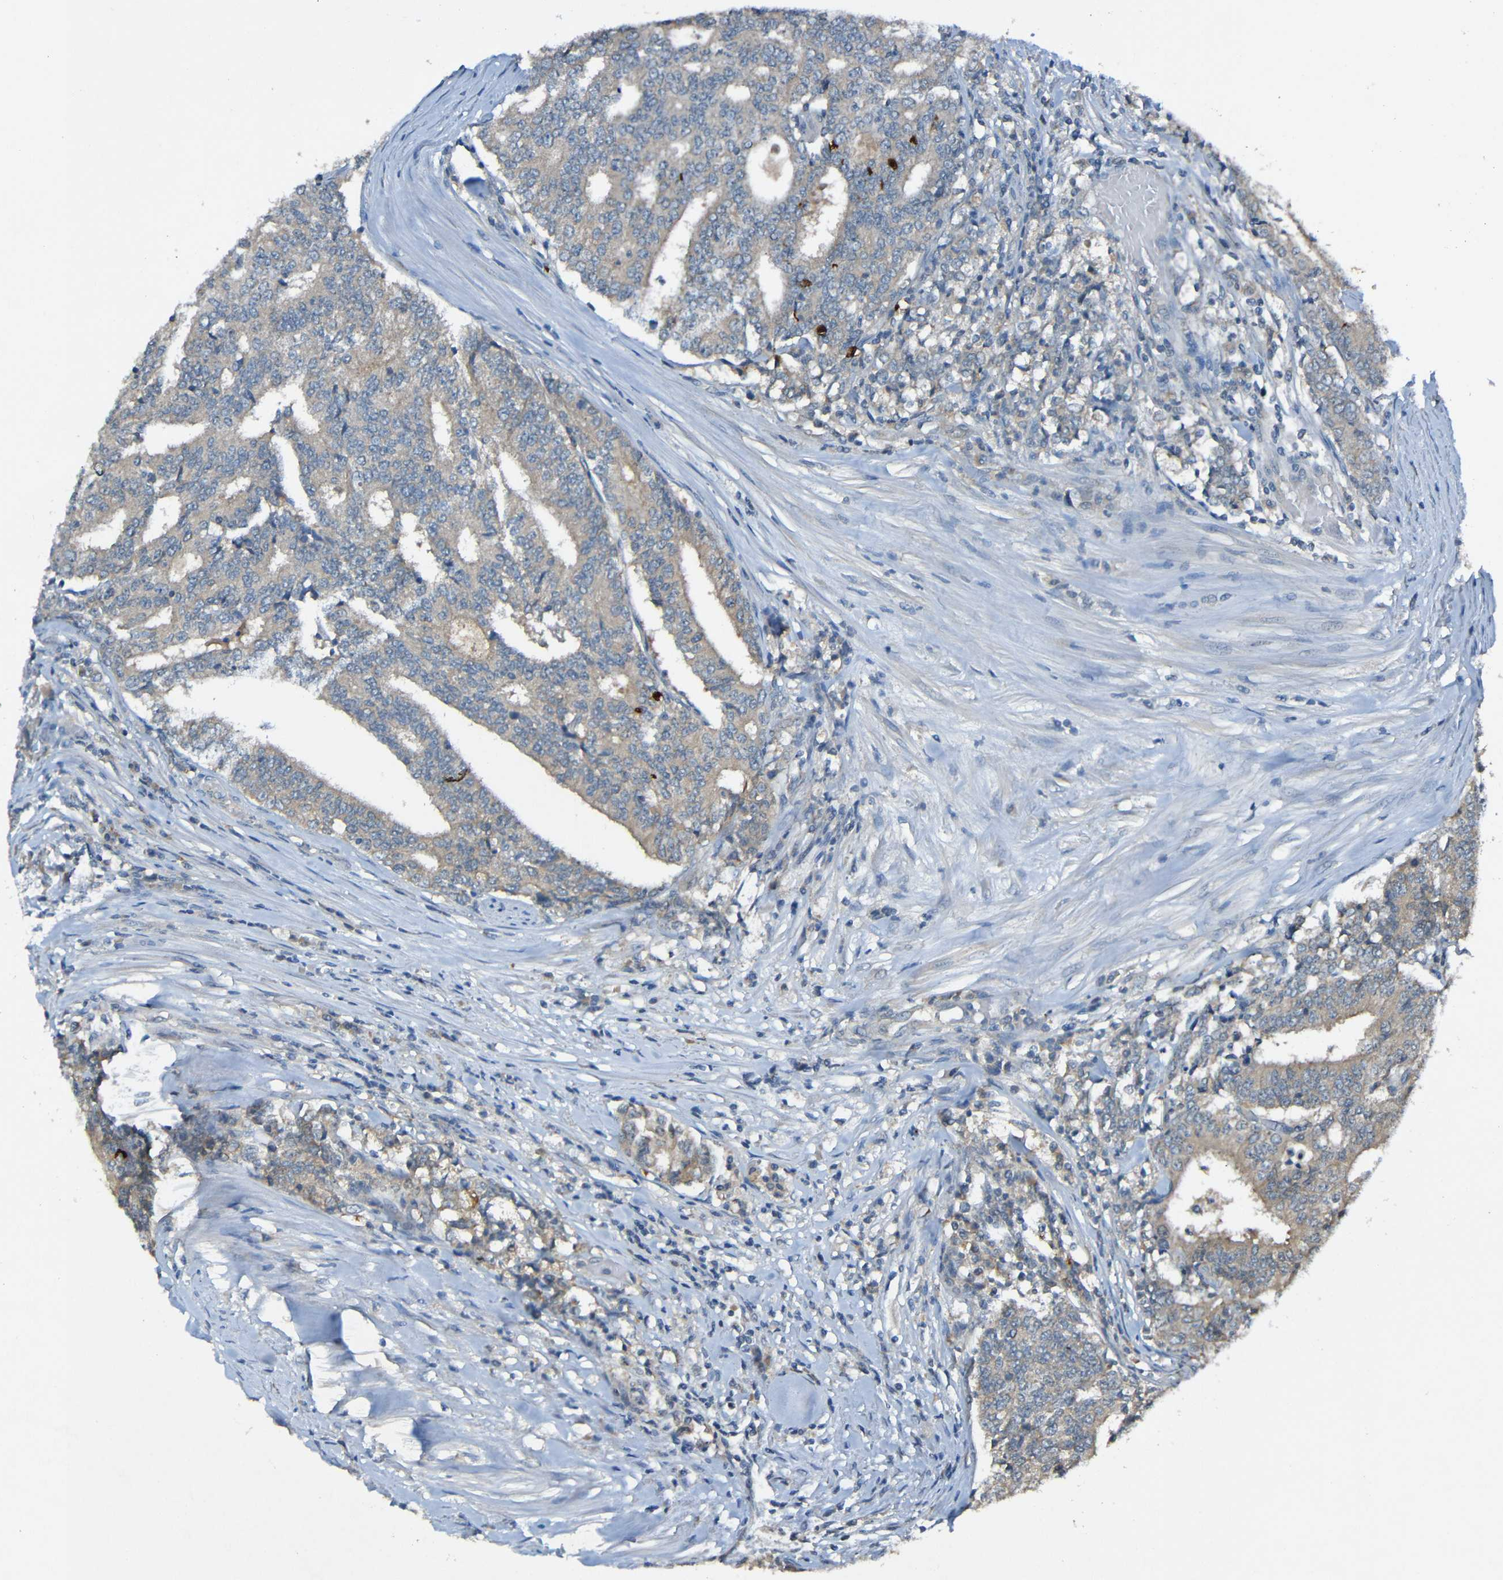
{"staining": {"intensity": "weak", "quantity": ">75%", "location": "cytoplasmic/membranous"}, "tissue": "prostate cancer", "cell_type": "Tumor cells", "image_type": "cancer", "snomed": [{"axis": "morphology", "description": "Normal tissue, NOS"}, {"axis": "morphology", "description": "Adenocarcinoma, High grade"}, {"axis": "topography", "description": "Prostate"}, {"axis": "topography", "description": "Seminal veicle"}], "caption": "There is low levels of weak cytoplasmic/membranous positivity in tumor cells of prostate high-grade adenocarcinoma, as demonstrated by immunohistochemical staining (brown color).", "gene": "LRRC70", "patient": {"sex": "male", "age": 55}}